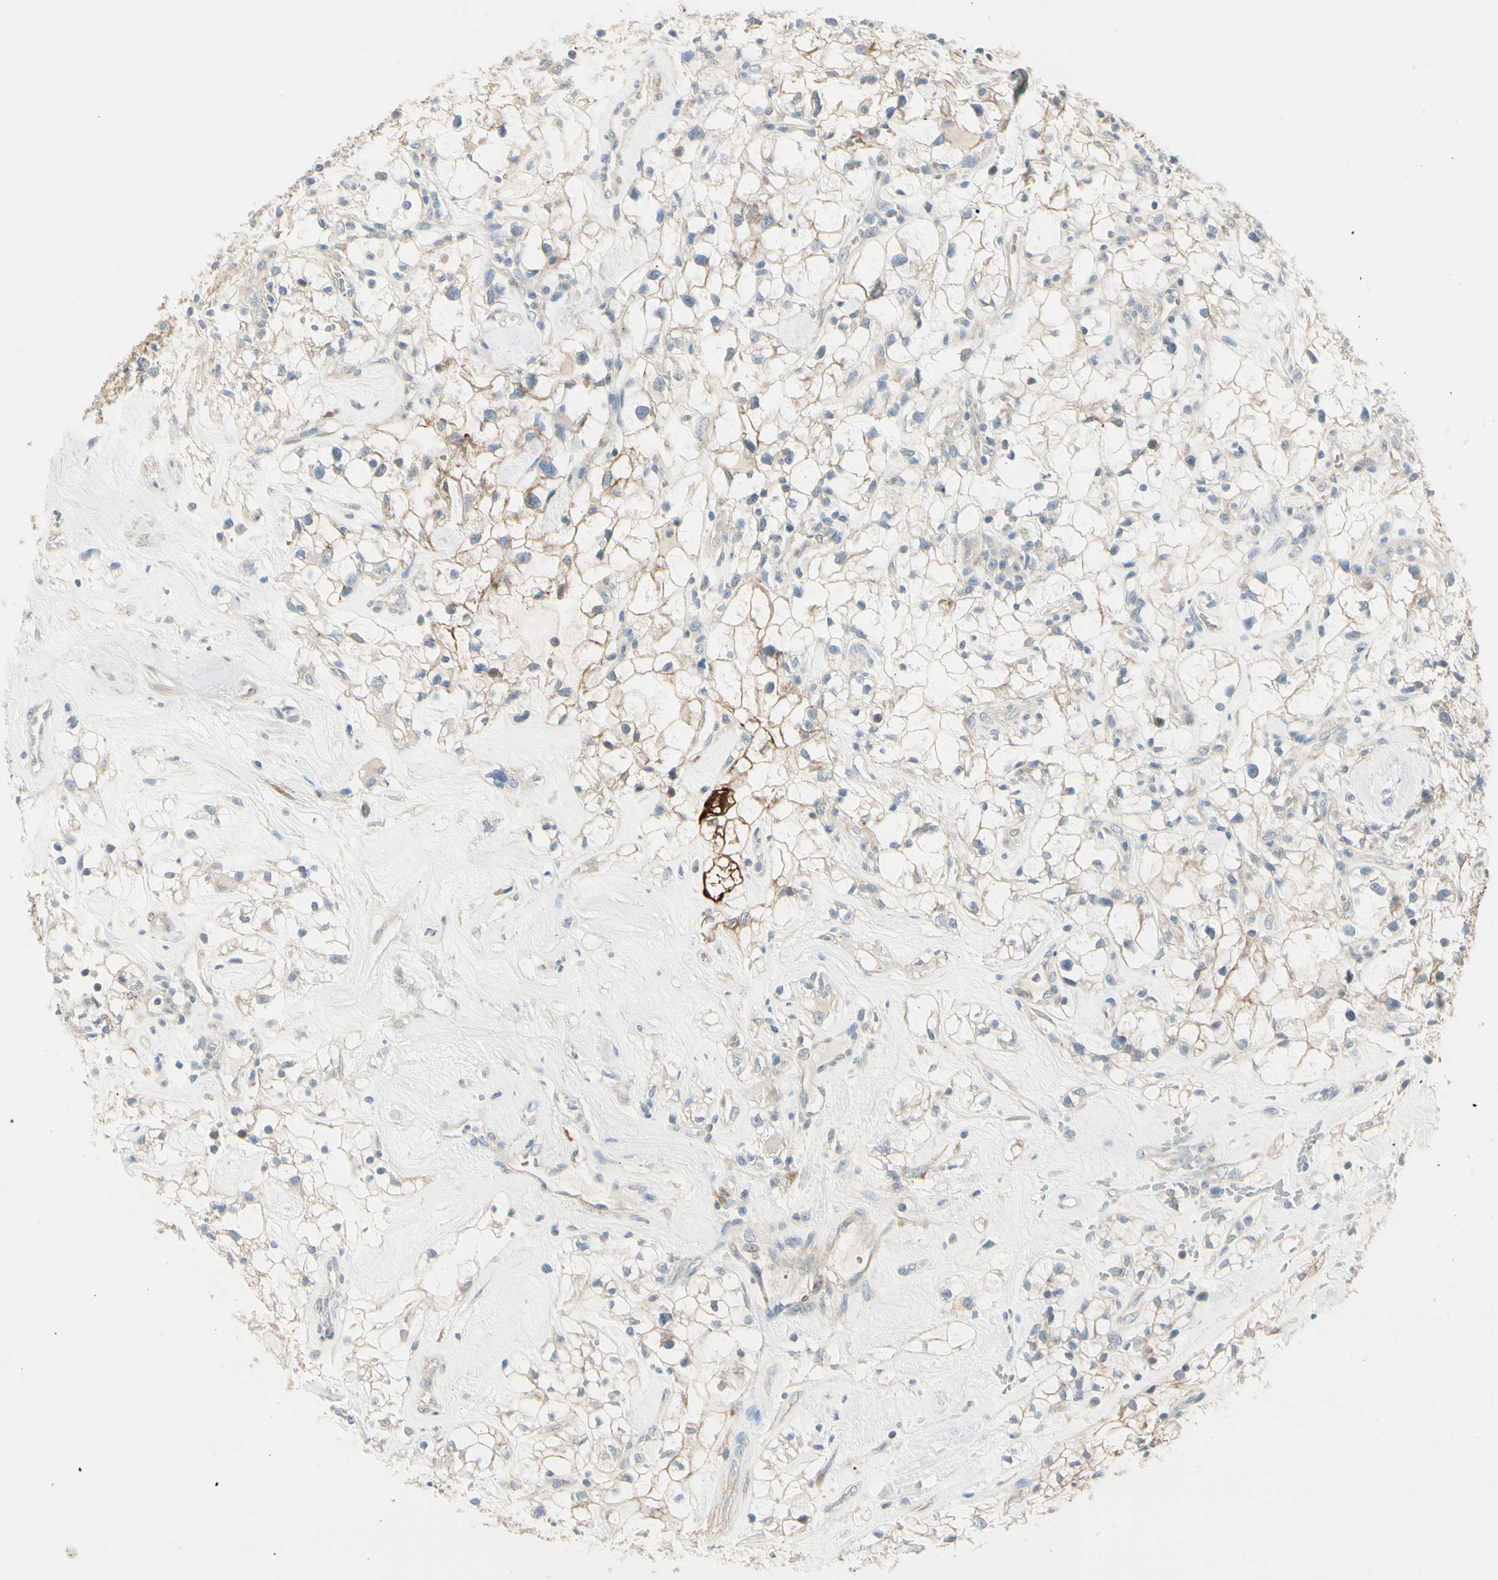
{"staining": {"intensity": "weak", "quantity": "25%-75%", "location": "cytoplasmic/membranous"}, "tissue": "renal cancer", "cell_type": "Tumor cells", "image_type": "cancer", "snomed": [{"axis": "morphology", "description": "Adenocarcinoma, NOS"}, {"axis": "topography", "description": "Kidney"}], "caption": "A histopathology image of human renal cancer (adenocarcinoma) stained for a protein shows weak cytoplasmic/membranous brown staining in tumor cells.", "gene": "DUSP12", "patient": {"sex": "female", "age": 60}}